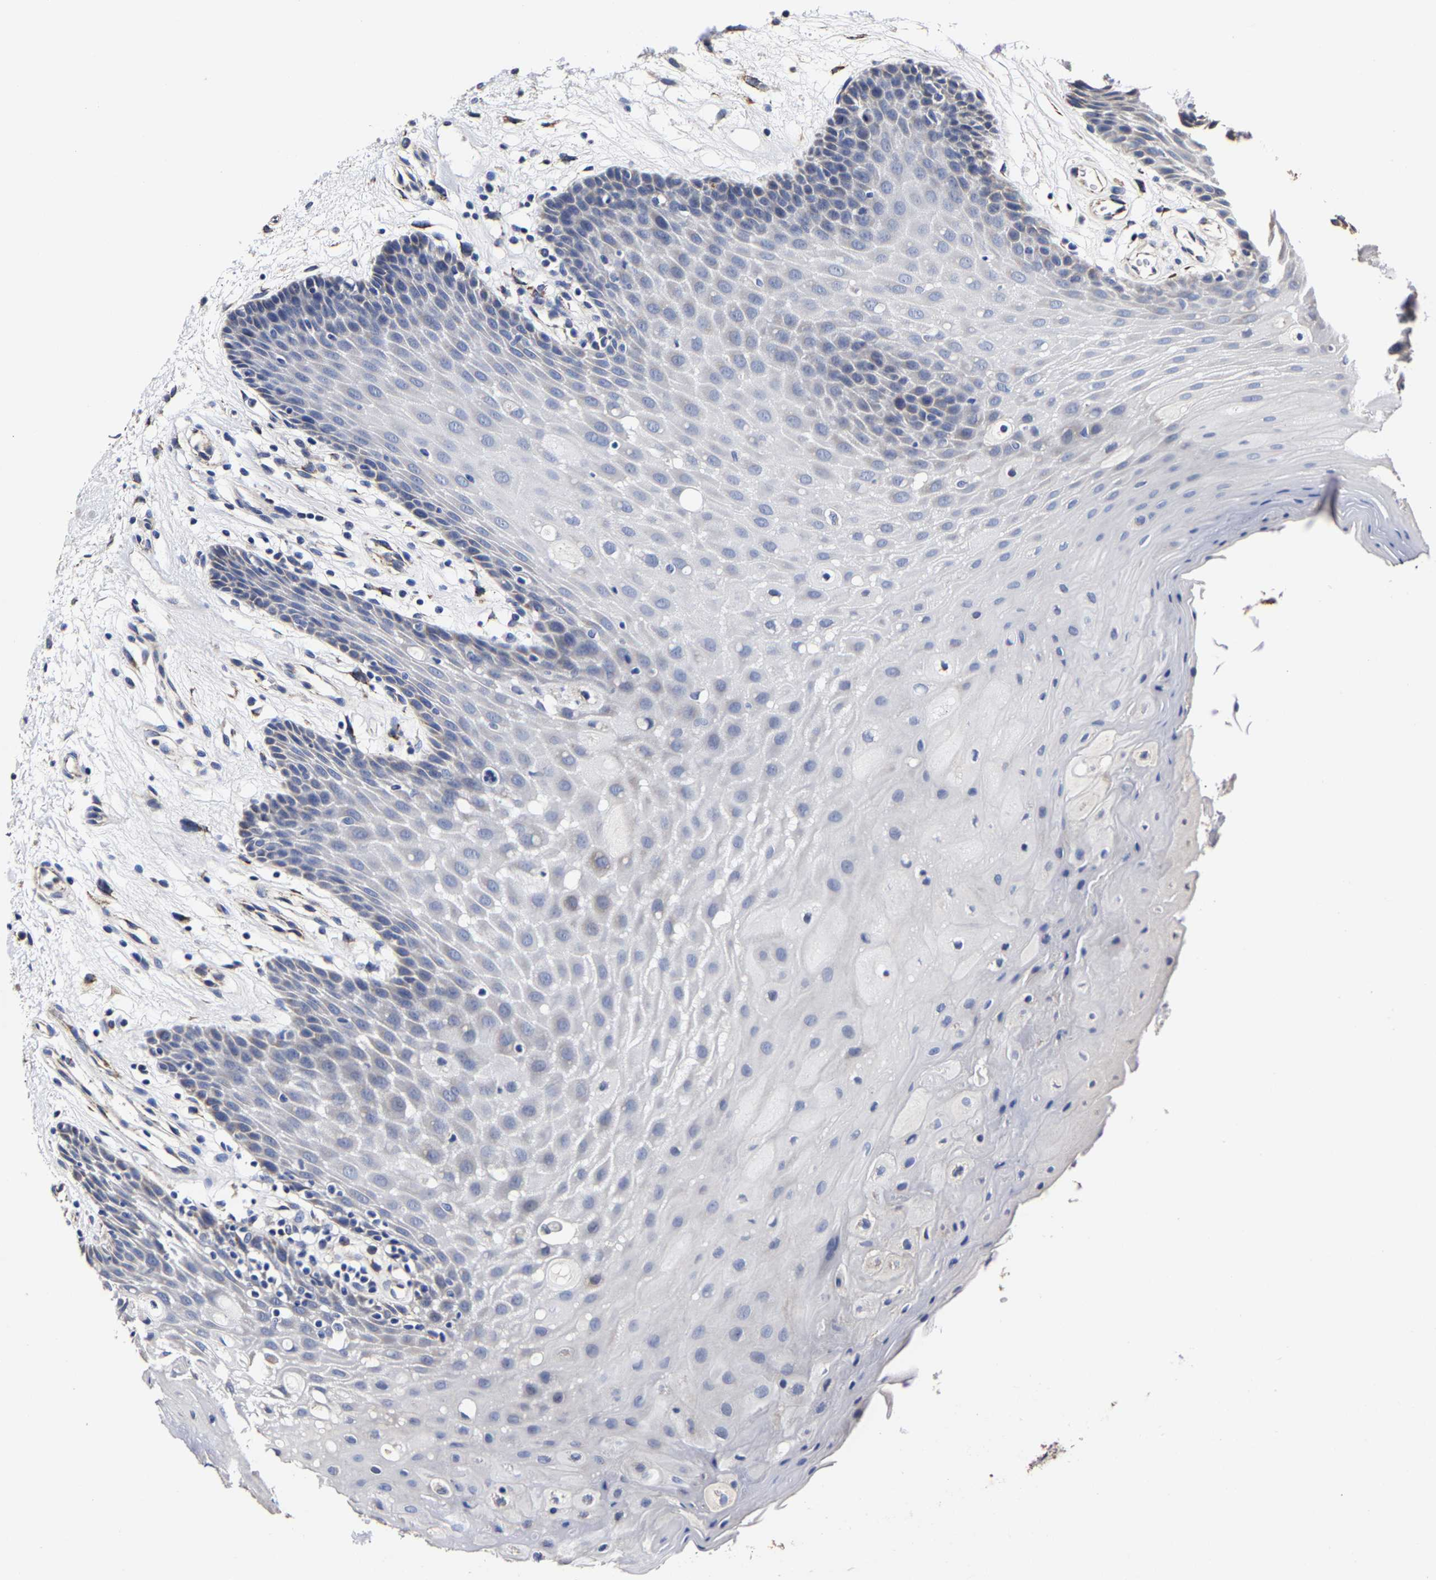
{"staining": {"intensity": "moderate", "quantity": "<25%", "location": "cytoplasmic/membranous"}, "tissue": "oral mucosa", "cell_type": "Squamous epithelial cells", "image_type": "normal", "snomed": [{"axis": "morphology", "description": "Normal tissue, NOS"}, {"axis": "morphology", "description": "Squamous cell carcinoma, NOS"}, {"axis": "topography", "description": "Skeletal muscle"}, {"axis": "topography", "description": "Adipose tissue"}, {"axis": "topography", "description": "Vascular tissue"}, {"axis": "topography", "description": "Oral tissue"}, {"axis": "topography", "description": "Peripheral nerve tissue"}, {"axis": "topography", "description": "Head-Neck"}], "caption": "A brown stain labels moderate cytoplasmic/membranous positivity of a protein in squamous epithelial cells of normal oral mucosa. Nuclei are stained in blue.", "gene": "AASS", "patient": {"sex": "male", "age": 71}}